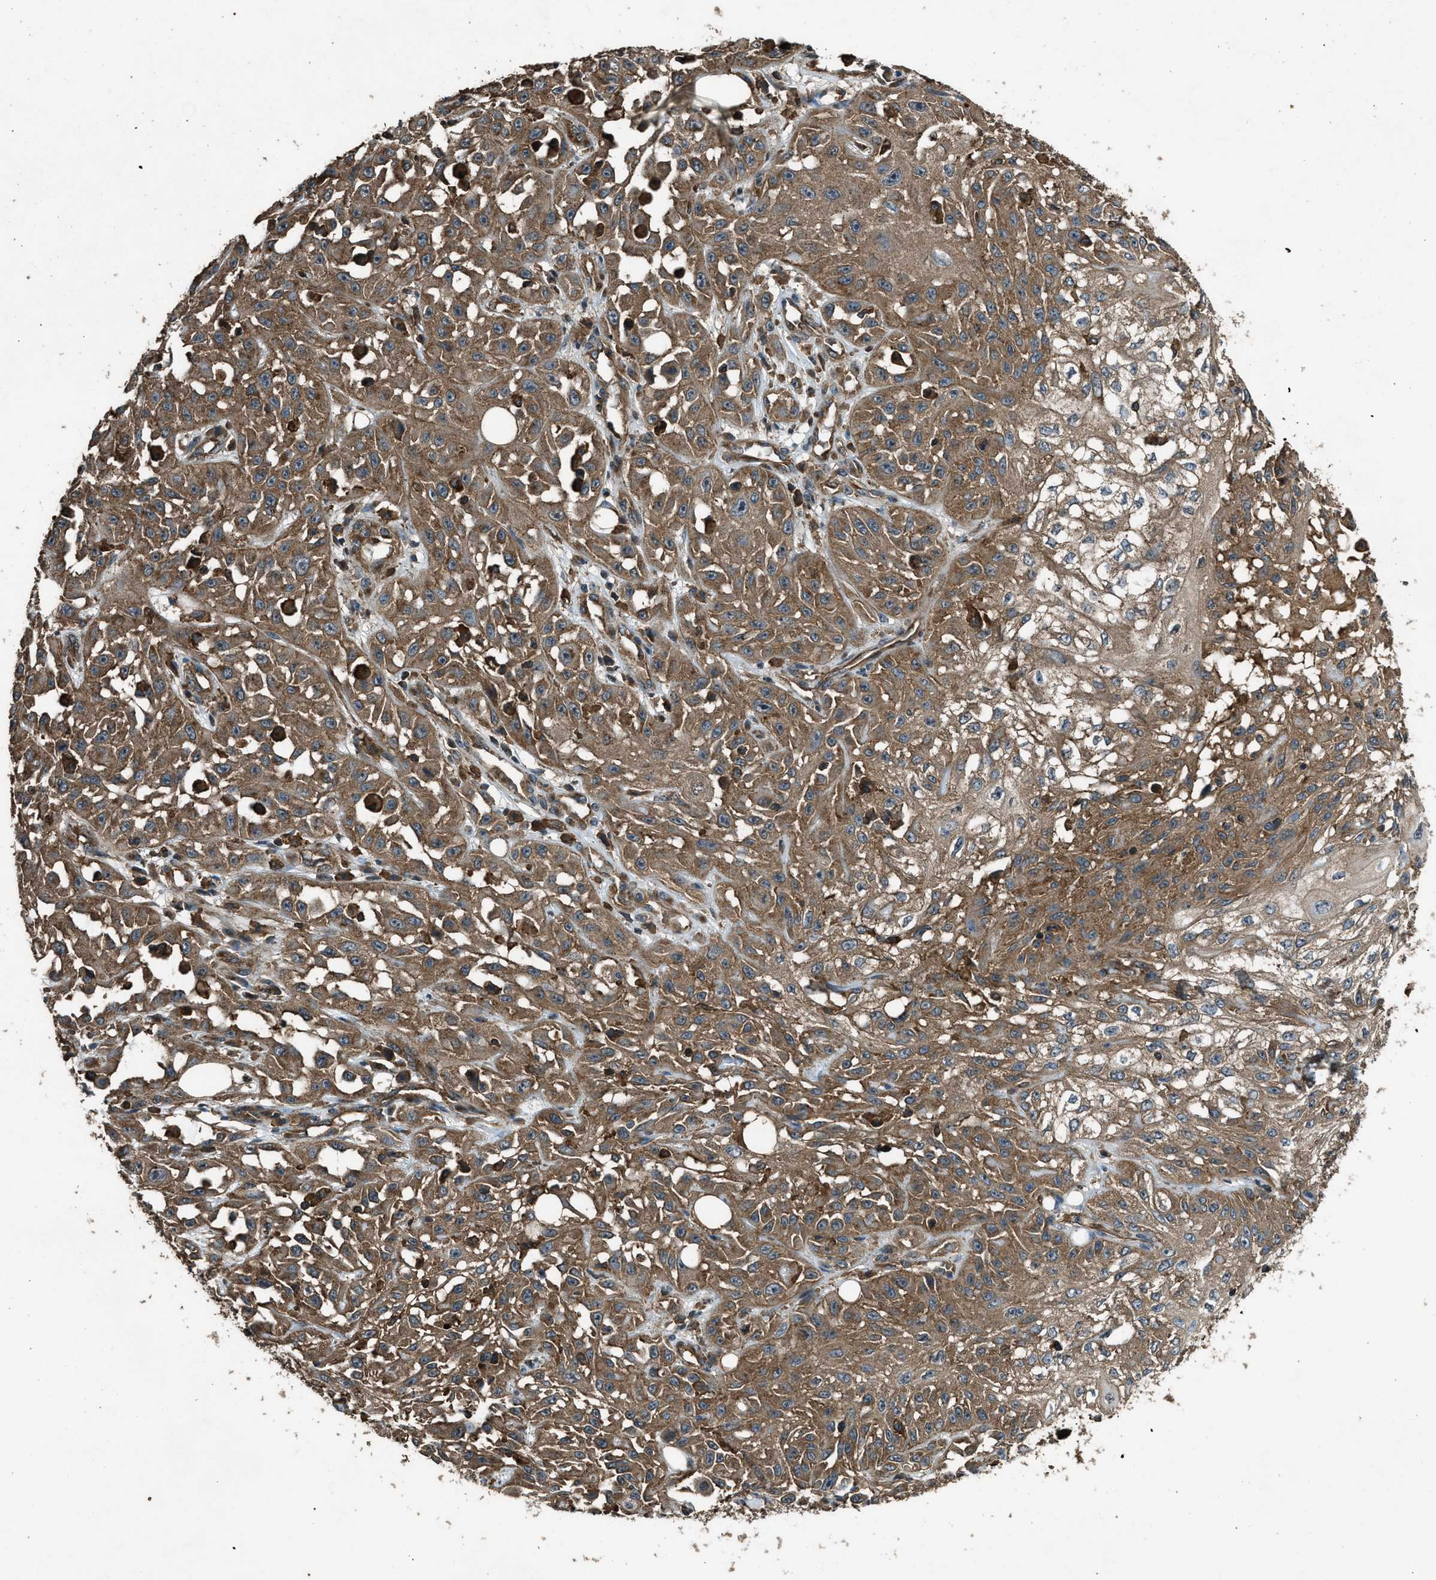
{"staining": {"intensity": "moderate", "quantity": ">75%", "location": "cytoplasmic/membranous"}, "tissue": "skin cancer", "cell_type": "Tumor cells", "image_type": "cancer", "snomed": [{"axis": "morphology", "description": "Squamous cell carcinoma, NOS"}, {"axis": "morphology", "description": "Squamous cell carcinoma, metastatic, NOS"}, {"axis": "topography", "description": "Skin"}, {"axis": "topography", "description": "Lymph node"}], "caption": "This is an image of IHC staining of skin cancer, which shows moderate staining in the cytoplasmic/membranous of tumor cells.", "gene": "MAP3K8", "patient": {"sex": "male", "age": 75}}